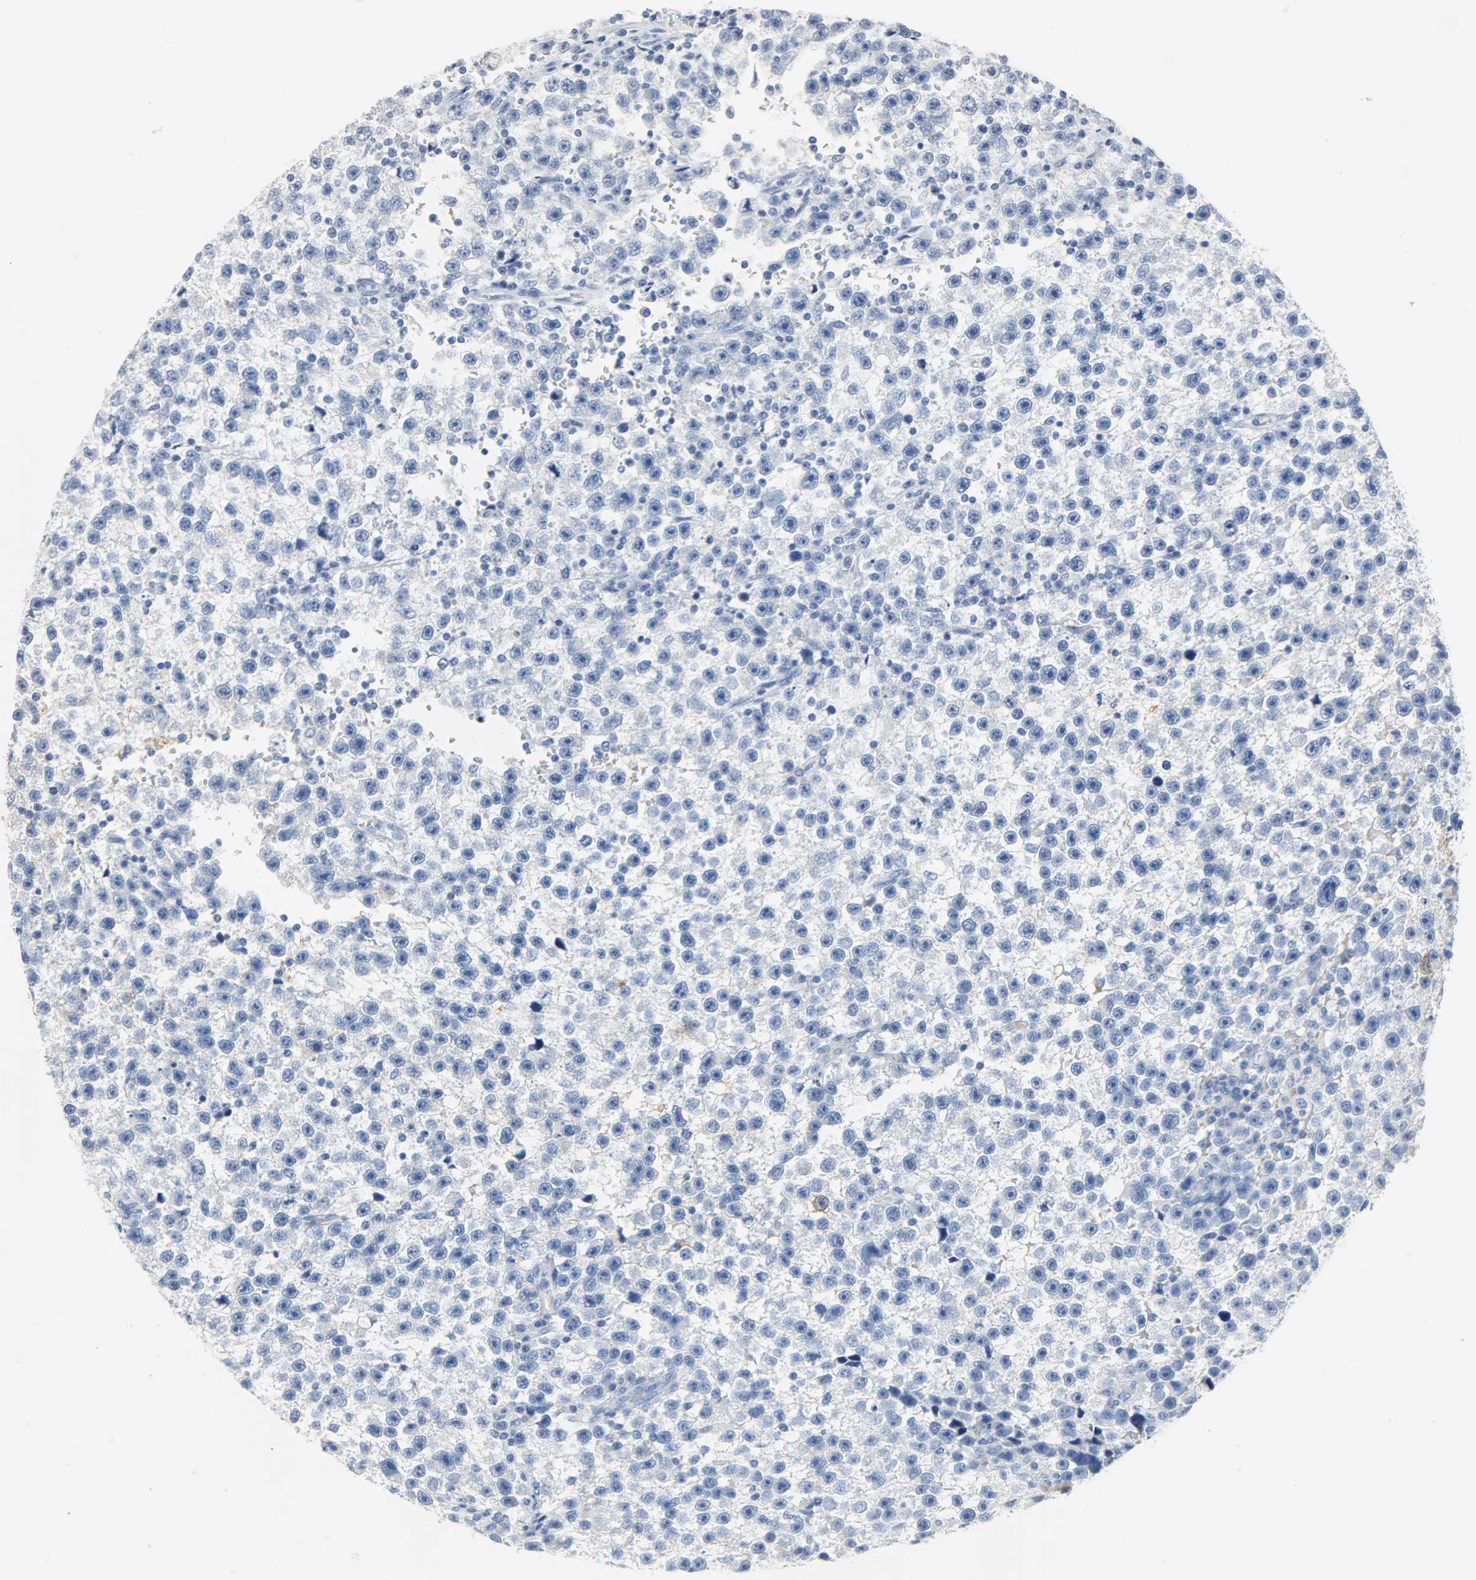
{"staining": {"intensity": "negative", "quantity": "none", "location": "none"}, "tissue": "testis cancer", "cell_type": "Tumor cells", "image_type": "cancer", "snomed": [{"axis": "morphology", "description": "Seminoma, NOS"}, {"axis": "topography", "description": "Testis"}], "caption": "A high-resolution image shows immunohistochemistry staining of testis cancer (seminoma), which exhibits no significant expression in tumor cells.", "gene": "CA3", "patient": {"sex": "male", "age": 33}}